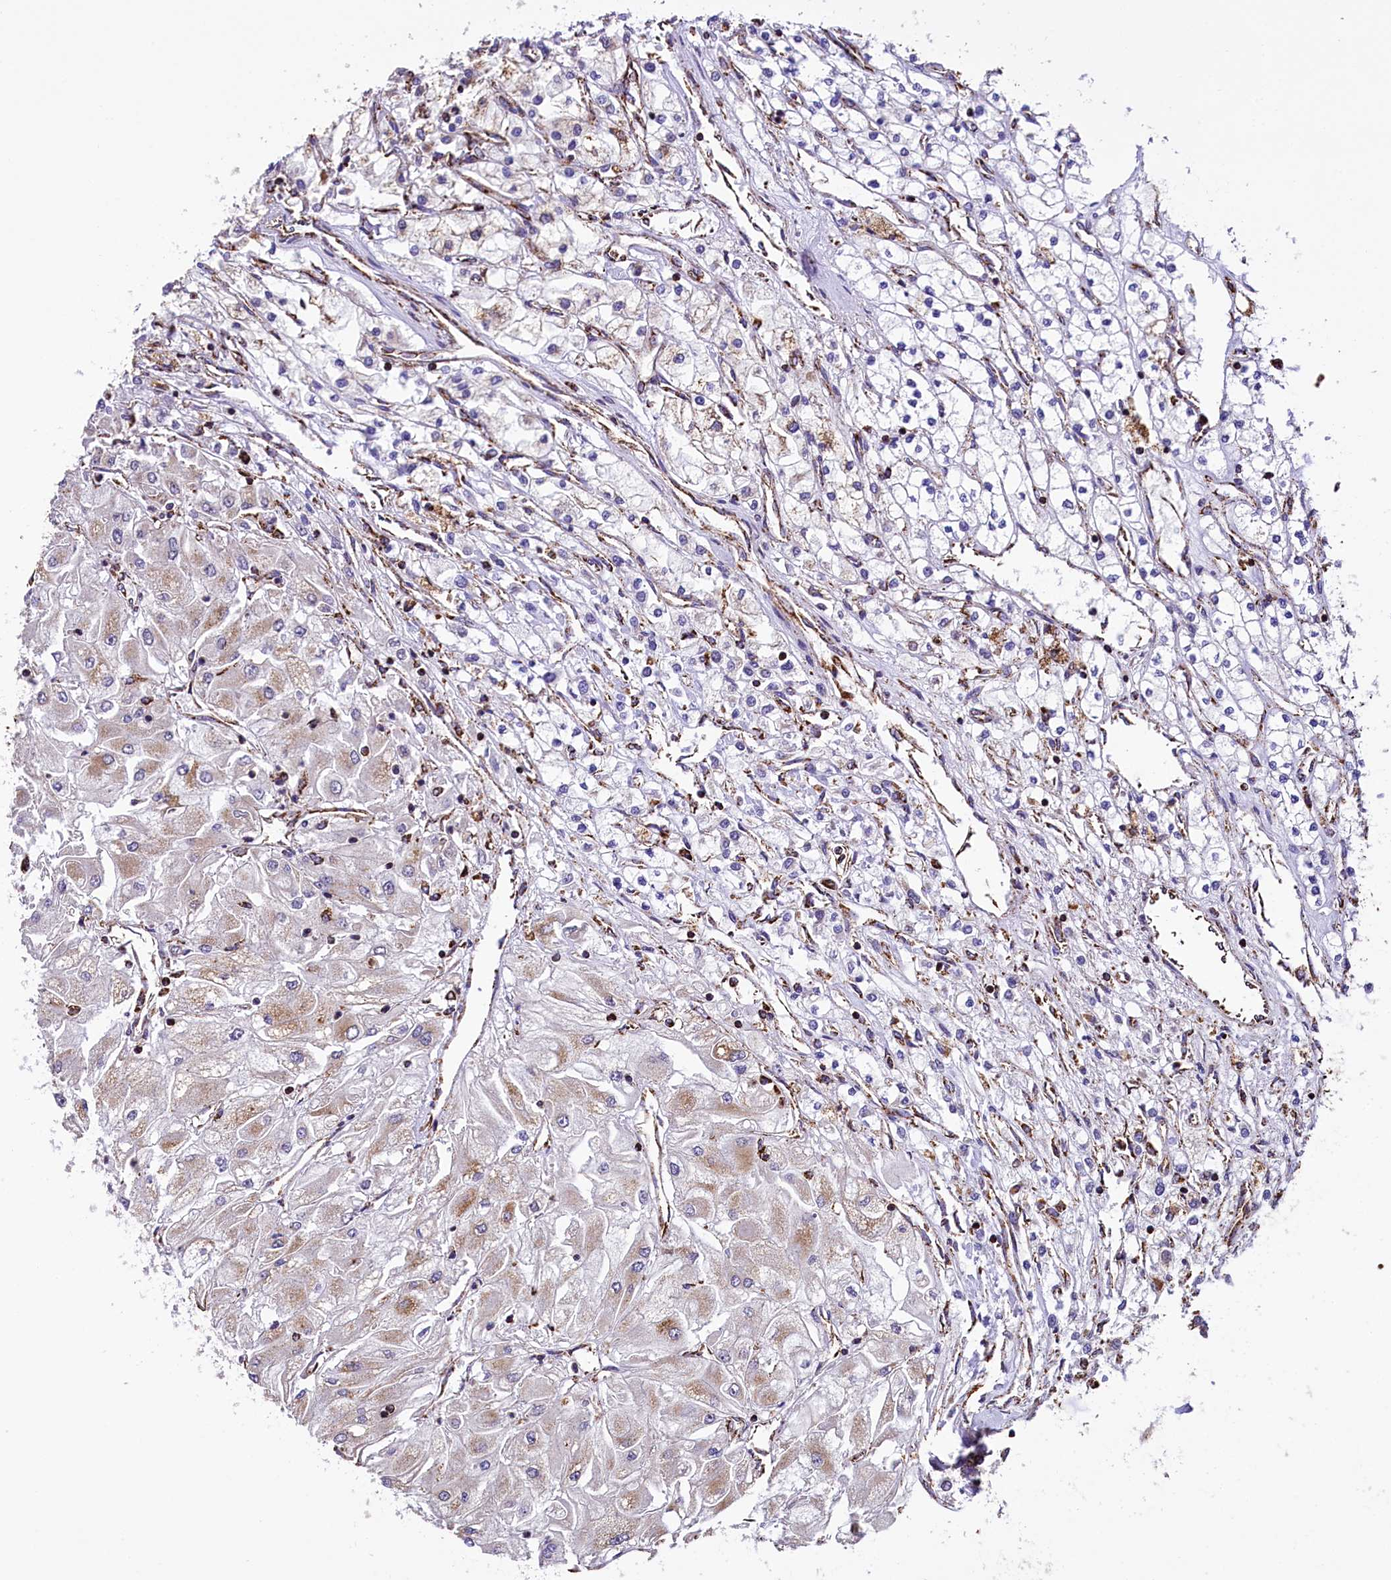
{"staining": {"intensity": "negative", "quantity": "none", "location": "none"}, "tissue": "renal cancer", "cell_type": "Tumor cells", "image_type": "cancer", "snomed": [{"axis": "morphology", "description": "Adenocarcinoma, NOS"}, {"axis": "topography", "description": "Kidney"}], "caption": "Tumor cells show no significant protein positivity in renal cancer.", "gene": "KLC2", "patient": {"sex": "male", "age": 80}}